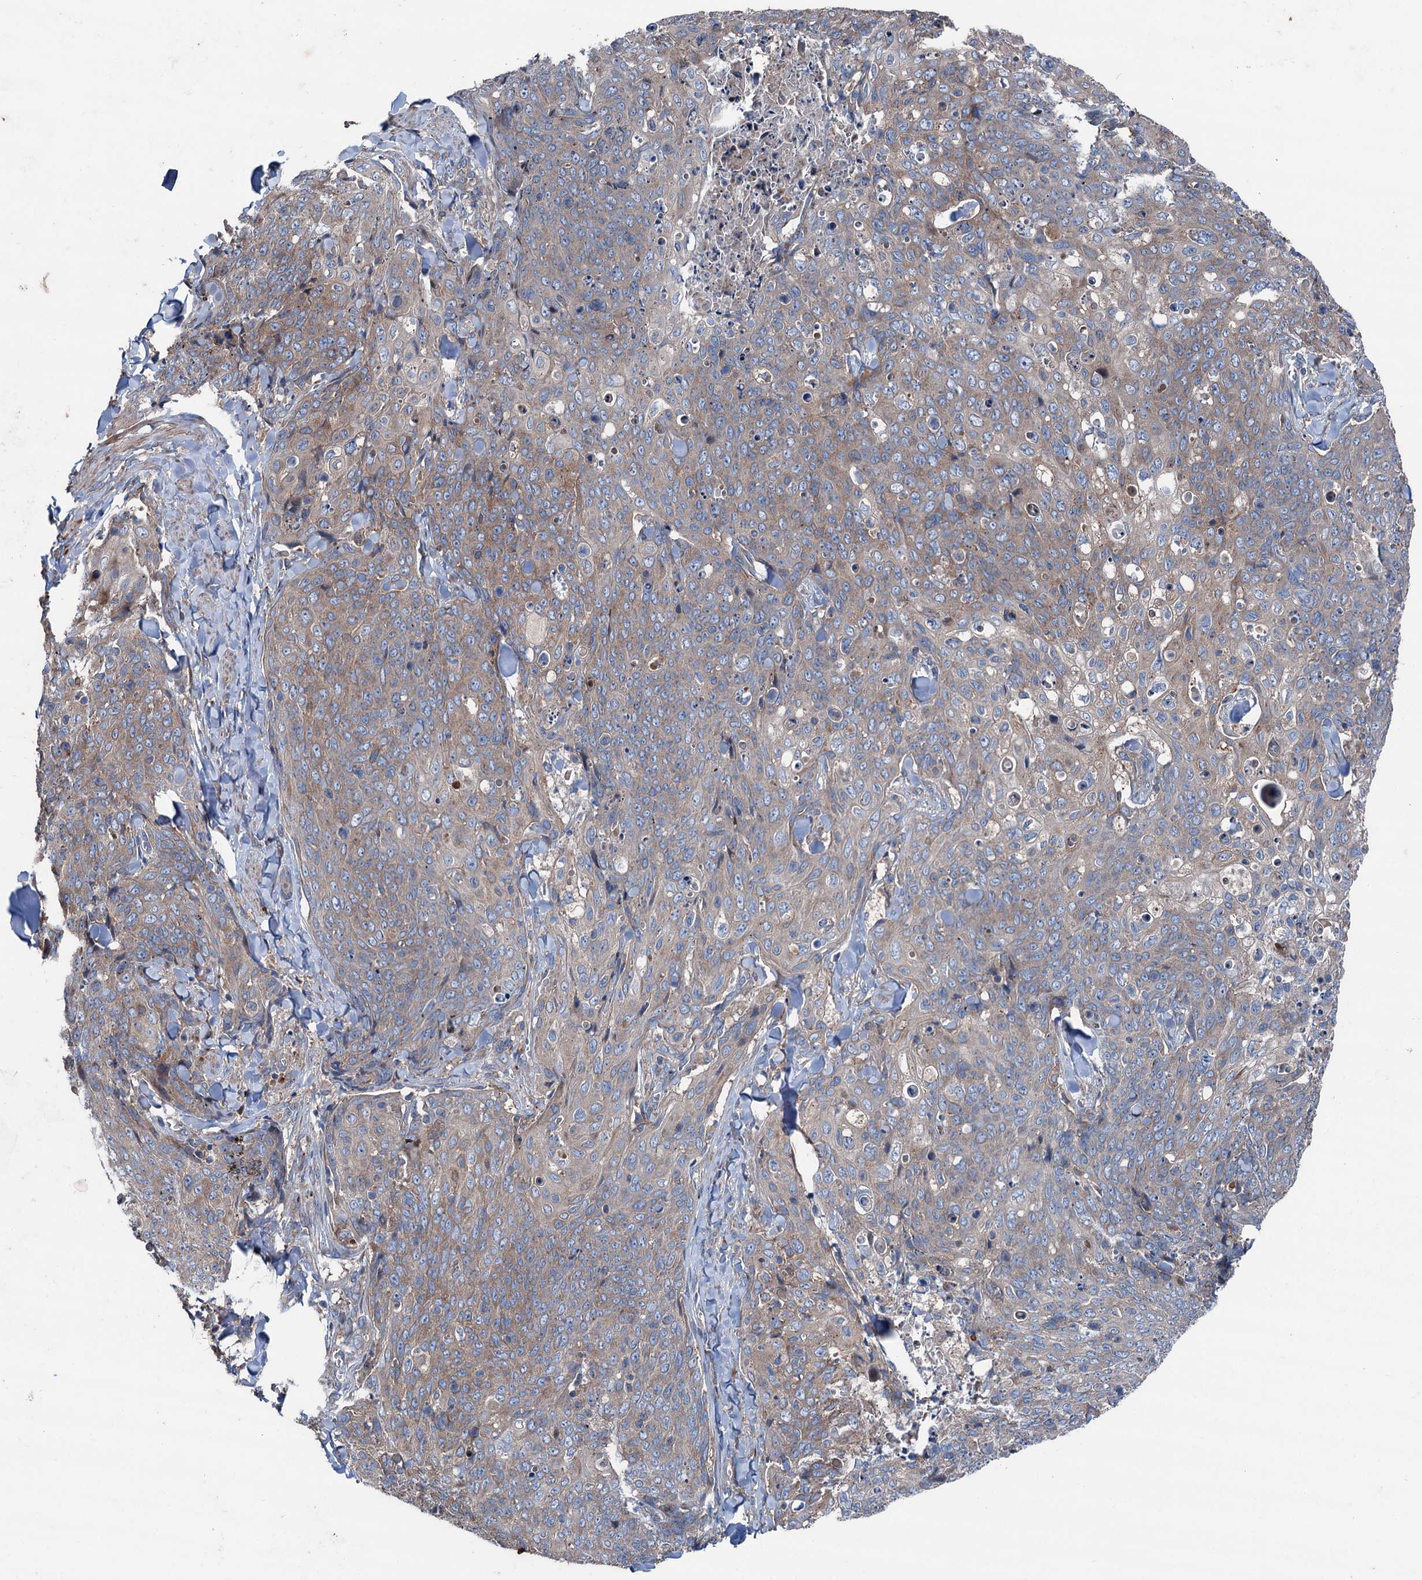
{"staining": {"intensity": "weak", "quantity": "25%-75%", "location": "cytoplasmic/membranous"}, "tissue": "skin cancer", "cell_type": "Tumor cells", "image_type": "cancer", "snomed": [{"axis": "morphology", "description": "Squamous cell carcinoma, NOS"}, {"axis": "topography", "description": "Skin"}, {"axis": "topography", "description": "Vulva"}], "caption": "Skin cancer (squamous cell carcinoma) stained with a brown dye exhibits weak cytoplasmic/membranous positive expression in about 25%-75% of tumor cells.", "gene": "RUFY1", "patient": {"sex": "female", "age": 85}}